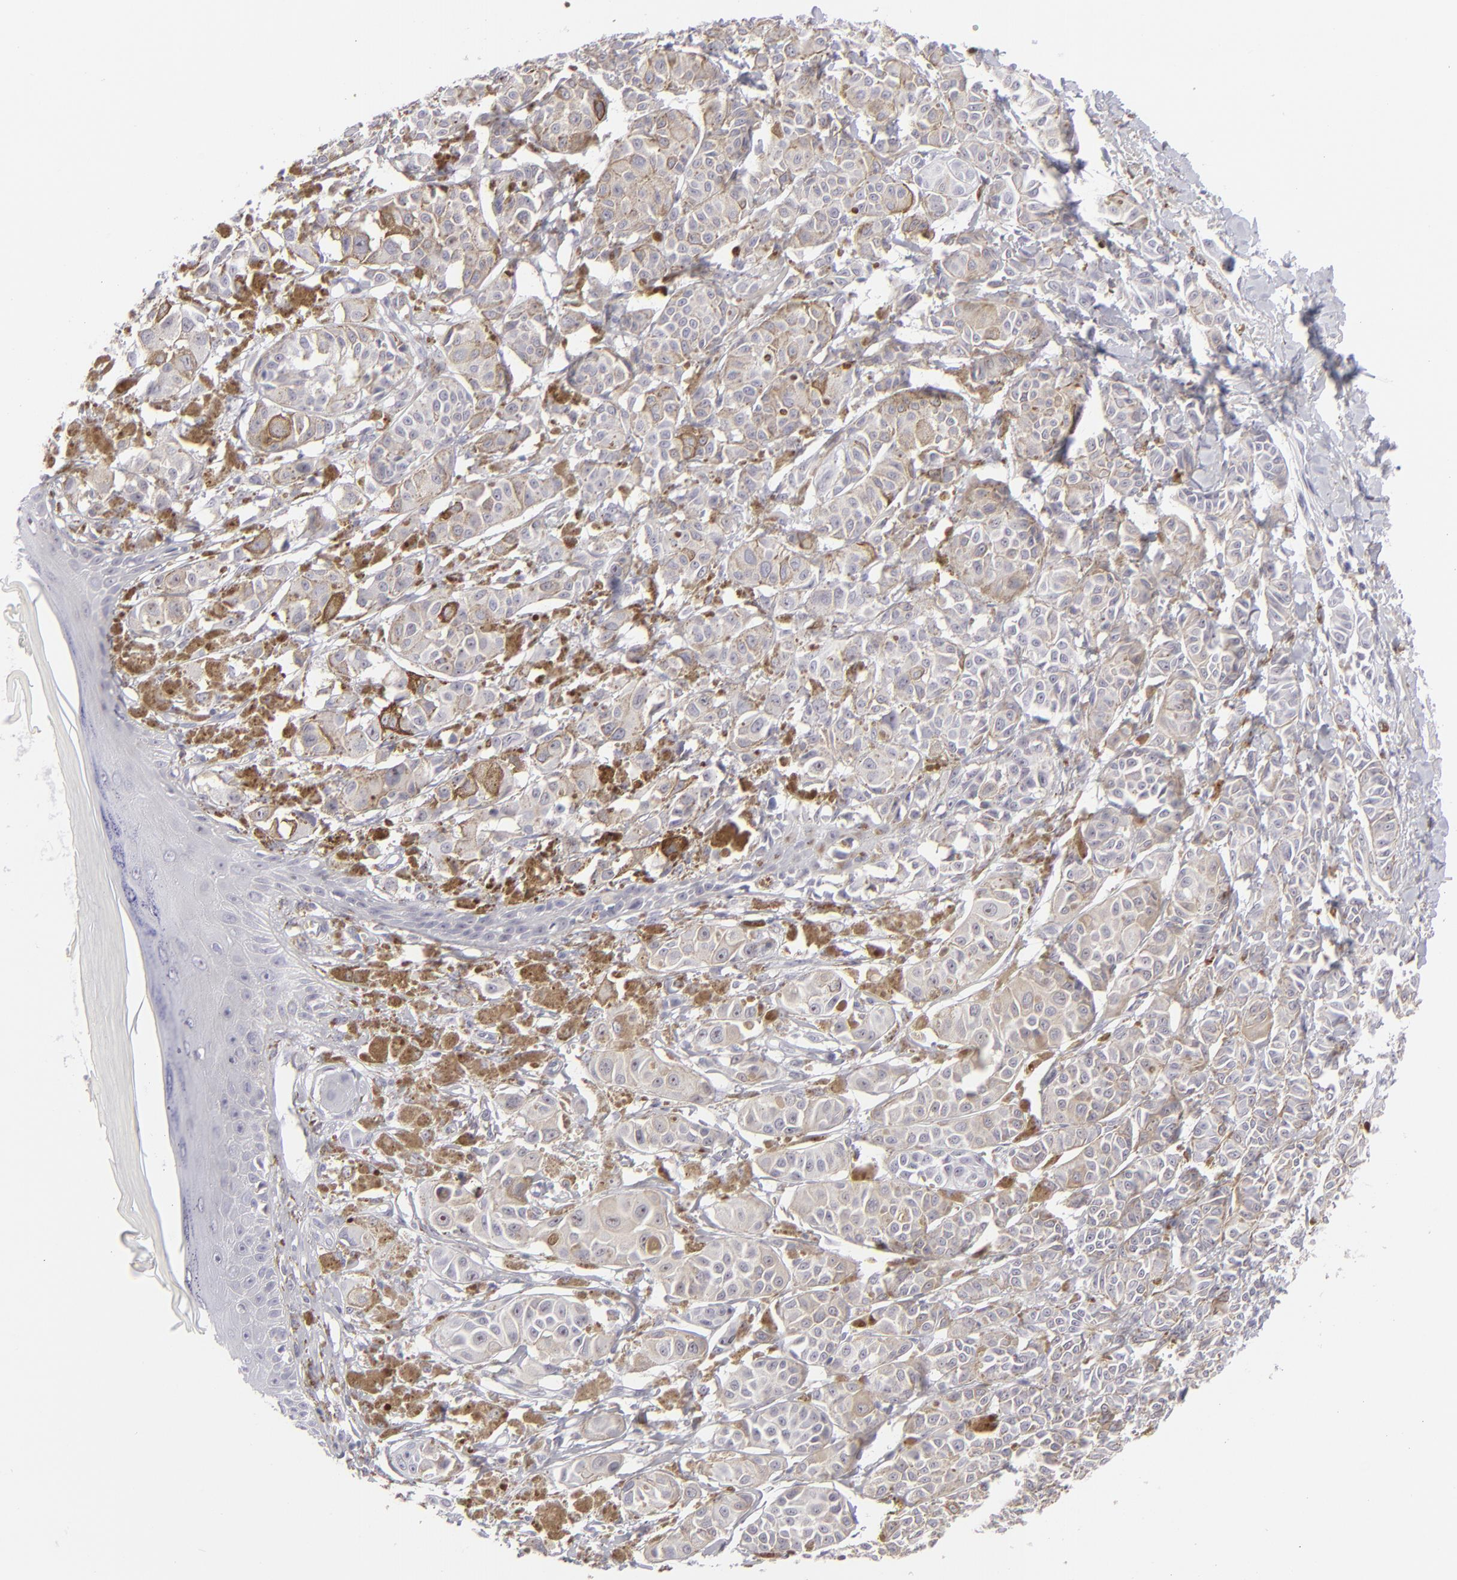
{"staining": {"intensity": "negative", "quantity": "none", "location": "none"}, "tissue": "melanoma", "cell_type": "Tumor cells", "image_type": "cancer", "snomed": [{"axis": "morphology", "description": "Malignant melanoma, NOS"}, {"axis": "topography", "description": "Skin"}], "caption": "High power microscopy histopathology image of an immunohistochemistry (IHC) image of malignant melanoma, revealing no significant staining in tumor cells. (Immunohistochemistry, brightfield microscopy, high magnification).", "gene": "CD7", "patient": {"sex": "male", "age": 76}}